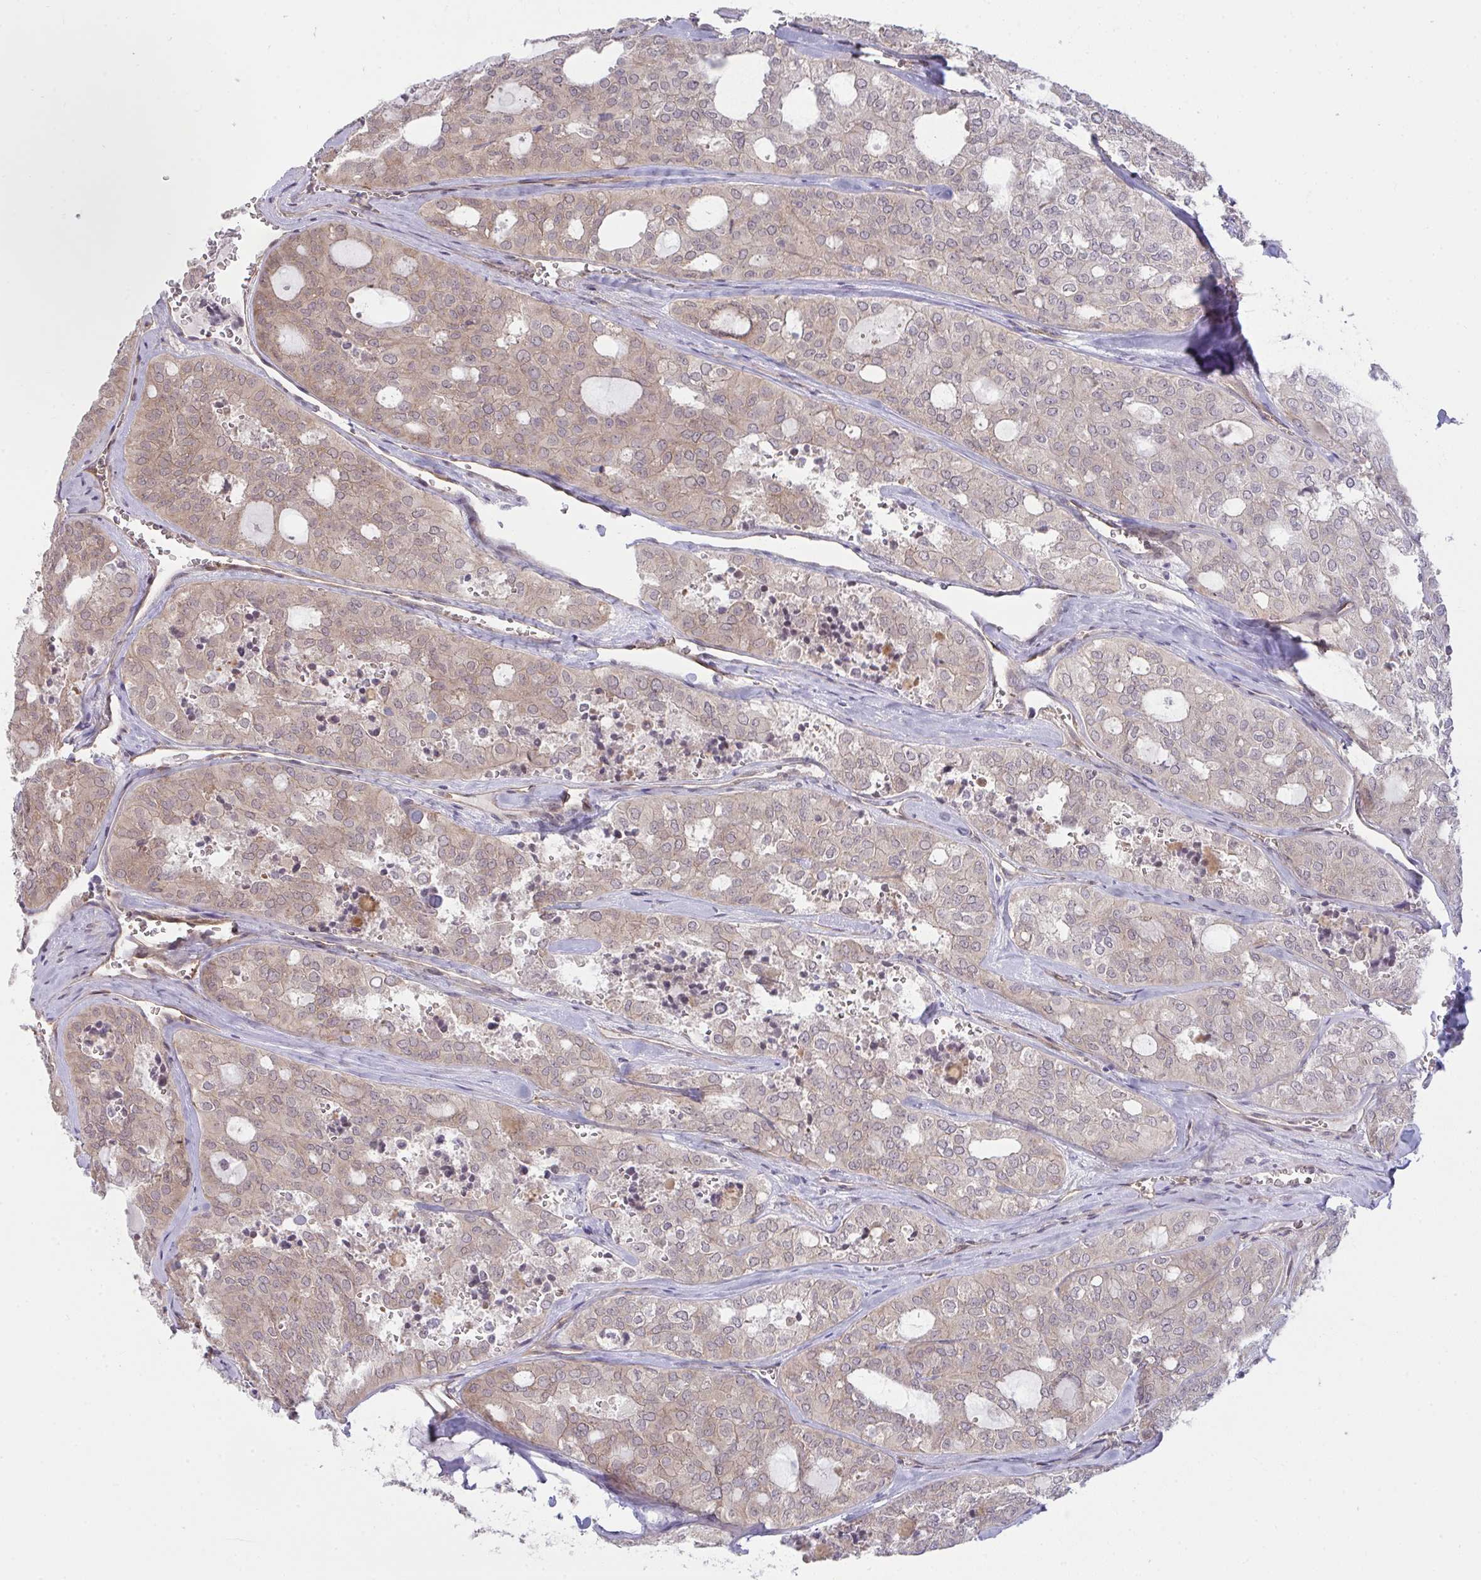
{"staining": {"intensity": "moderate", "quantity": "25%-75%", "location": "cytoplasmic/membranous"}, "tissue": "thyroid cancer", "cell_type": "Tumor cells", "image_type": "cancer", "snomed": [{"axis": "morphology", "description": "Follicular adenoma carcinoma, NOS"}, {"axis": "topography", "description": "Thyroid gland"}], "caption": "Brown immunohistochemical staining in thyroid follicular adenoma carcinoma demonstrates moderate cytoplasmic/membranous positivity in approximately 25%-75% of tumor cells. Using DAB (brown) and hematoxylin (blue) stains, captured at high magnification using brightfield microscopy.", "gene": "CASP9", "patient": {"sex": "male", "age": 75}}